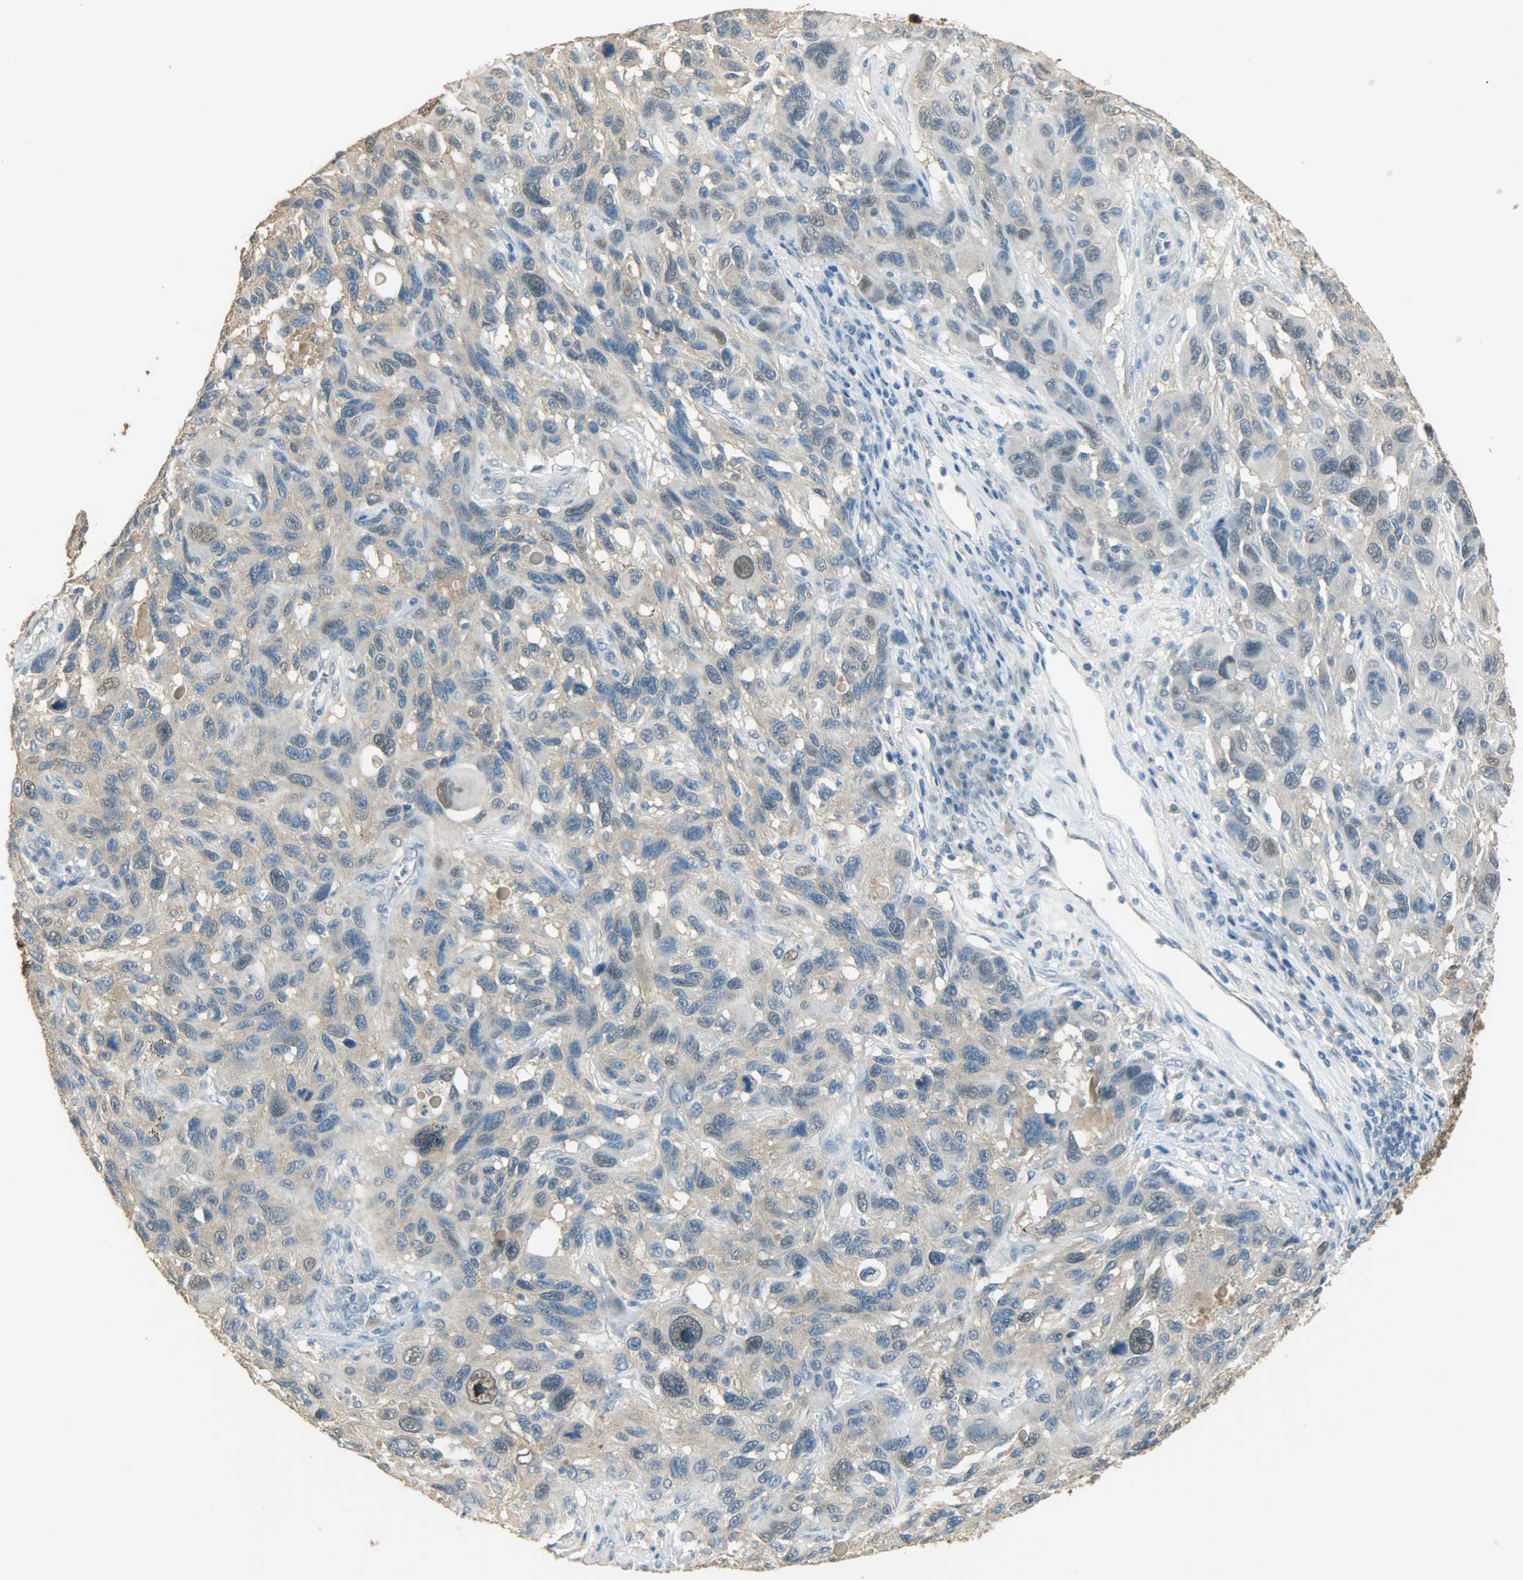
{"staining": {"intensity": "moderate", "quantity": "<25%", "location": "nuclear"}, "tissue": "melanoma", "cell_type": "Tumor cells", "image_type": "cancer", "snomed": [{"axis": "morphology", "description": "Malignant melanoma, NOS"}, {"axis": "topography", "description": "Skin"}], "caption": "High-magnification brightfield microscopy of melanoma stained with DAB (3,3'-diaminobenzidine) (brown) and counterstained with hematoxylin (blue). tumor cells exhibit moderate nuclear staining is present in approximately<25% of cells.", "gene": "PRMT5", "patient": {"sex": "male", "age": 53}}